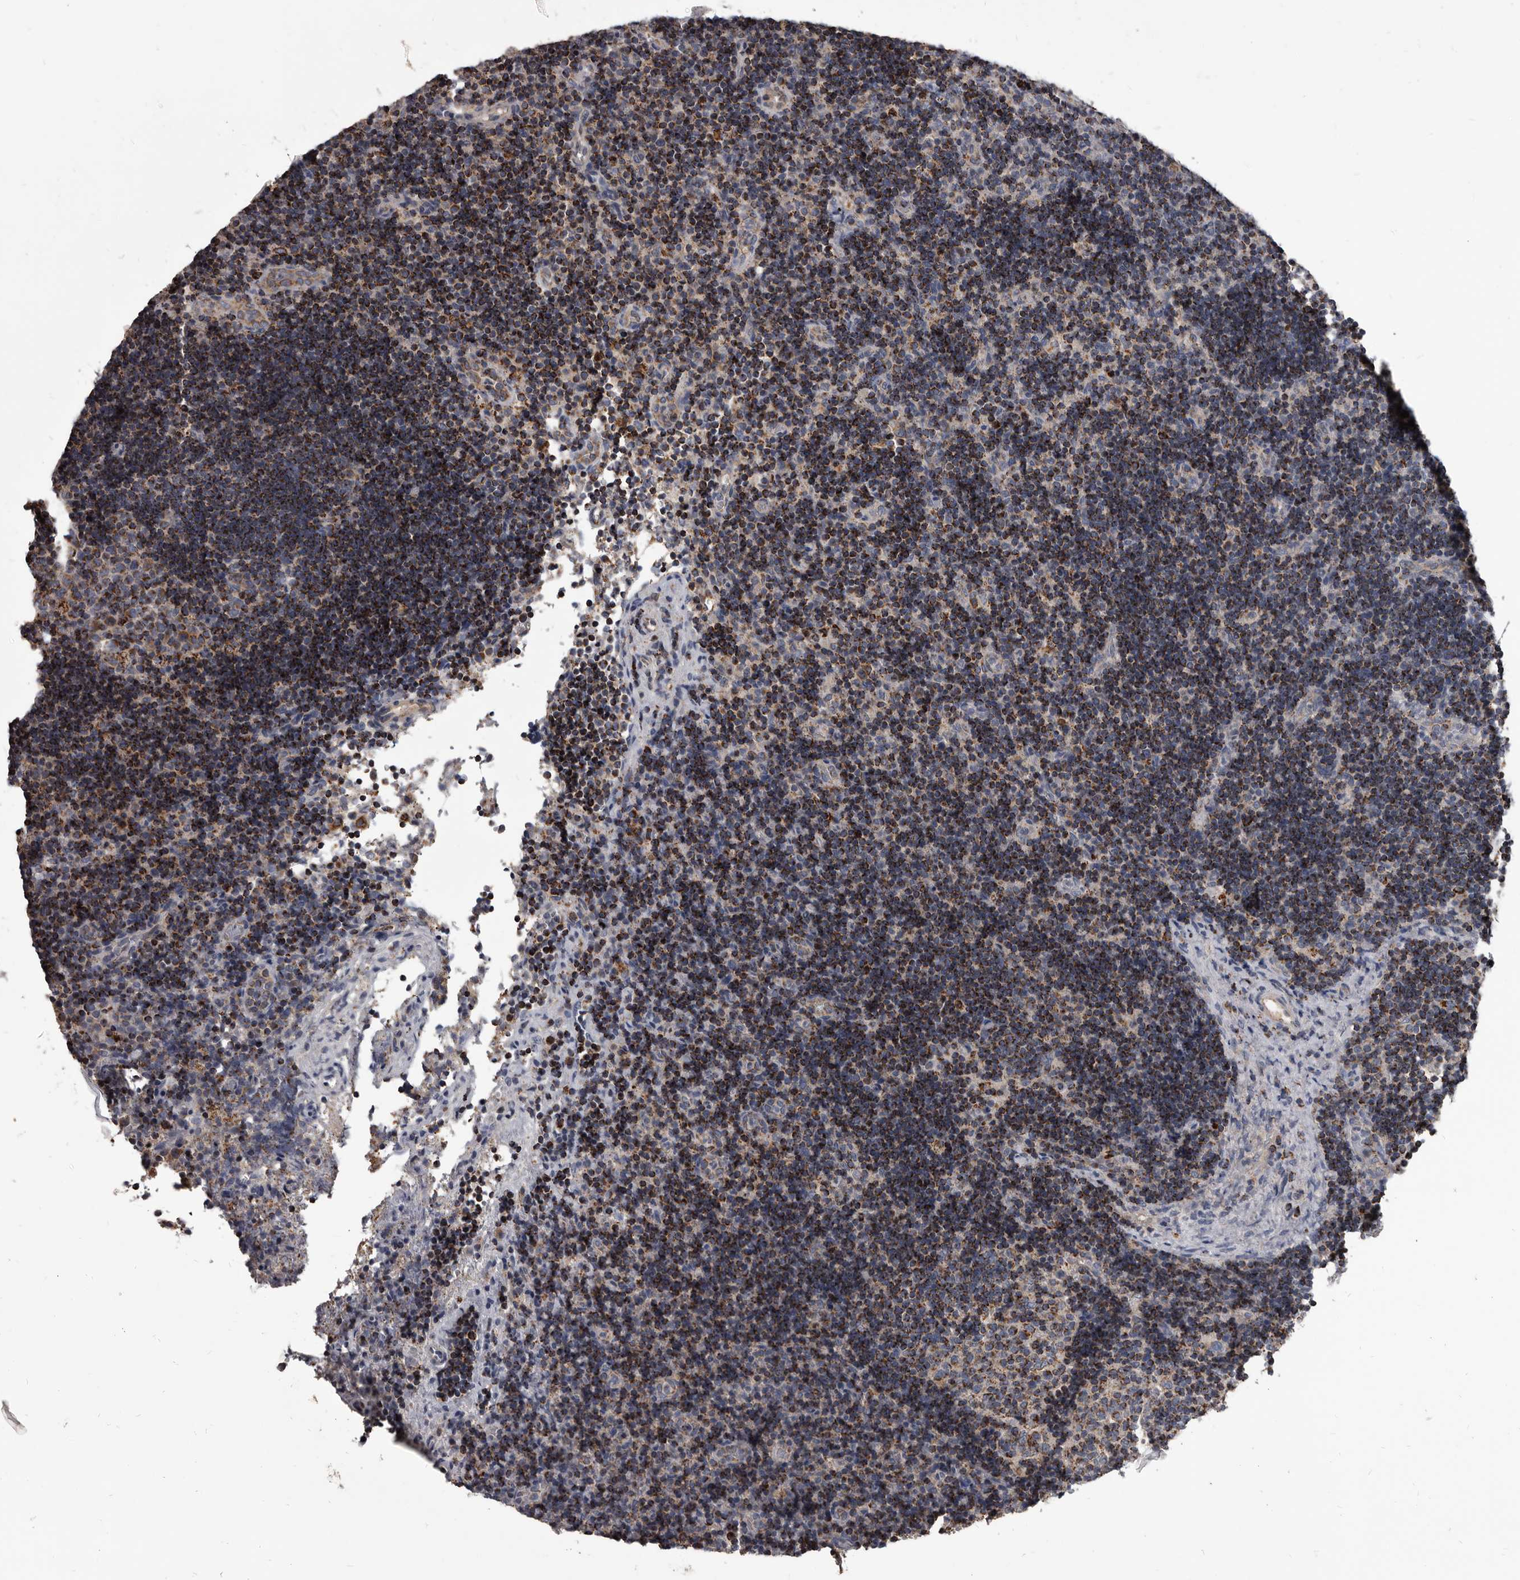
{"staining": {"intensity": "moderate", "quantity": "25%-75%", "location": "cytoplasmic/membranous"}, "tissue": "lymph node", "cell_type": "Germinal center cells", "image_type": "normal", "snomed": [{"axis": "morphology", "description": "Normal tissue, NOS"}, {"axis": "topography", "description": "Lymph node"}], "caption": "Immunohistochemical staining of benign human lymph node reveals 25%-75% levels of moderate cytoplasmic/membranous protein positivity in approximately 25%-75% of germinal center cells.", "gene": "ALDH5A1", "patient": {"sex": "female", "age": 22}}